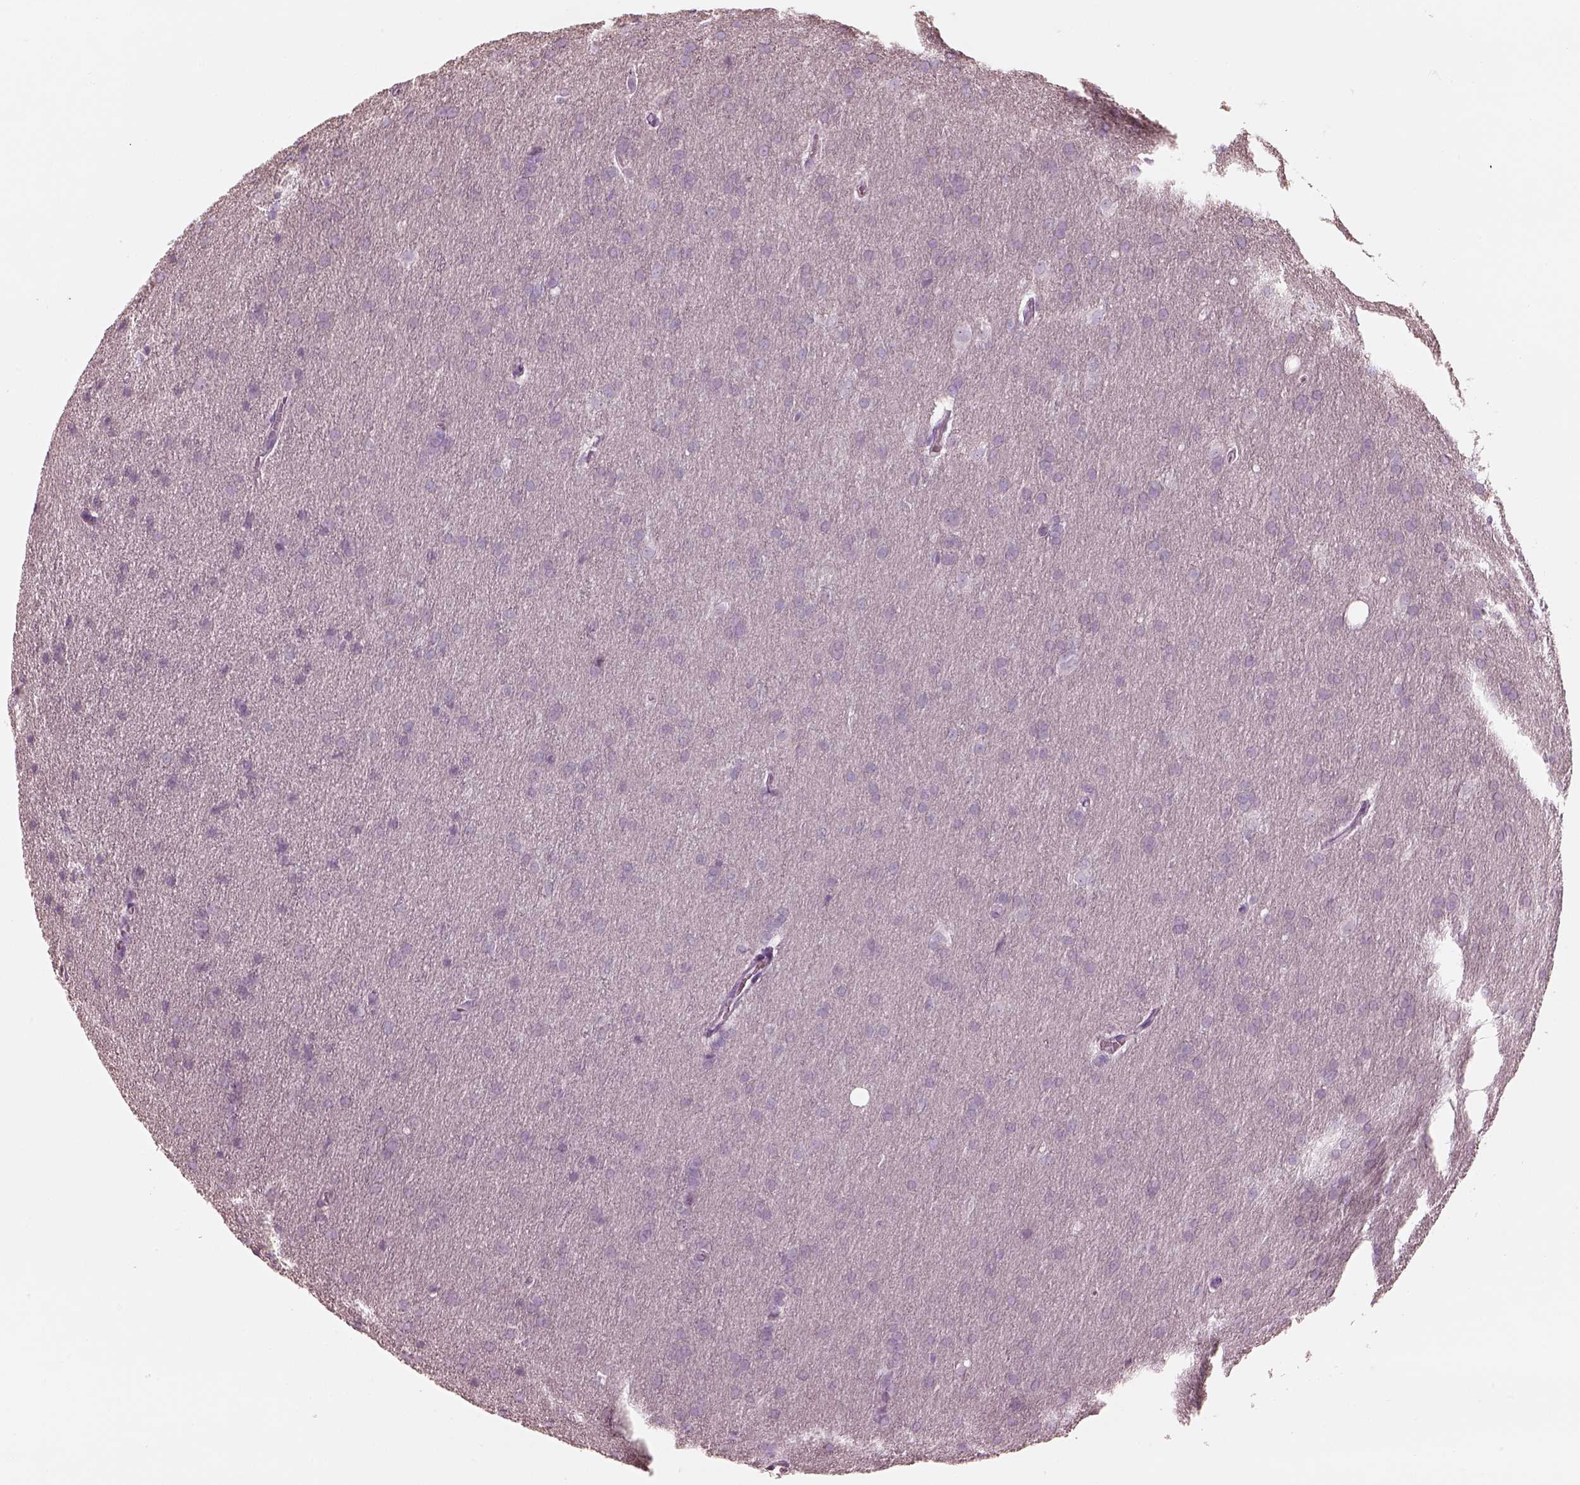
{"staining": {"intensity": "negative", "quantity": "none", "location": "none"}, "tissue": "glioma", "cell_type": "Tumor cells", "image_type": "cancer", "snomed": [{"axis": "morphology", "description": "Glioma, malignant, Low grade"}, {"axis": "topography", "description": "Brain"}], "caption": "IHC of malignant low-grade glioma demonstrates no expression in tumor cells.", "gene": "RSPH9", "patient": {"sex": "female", "age": 32}}